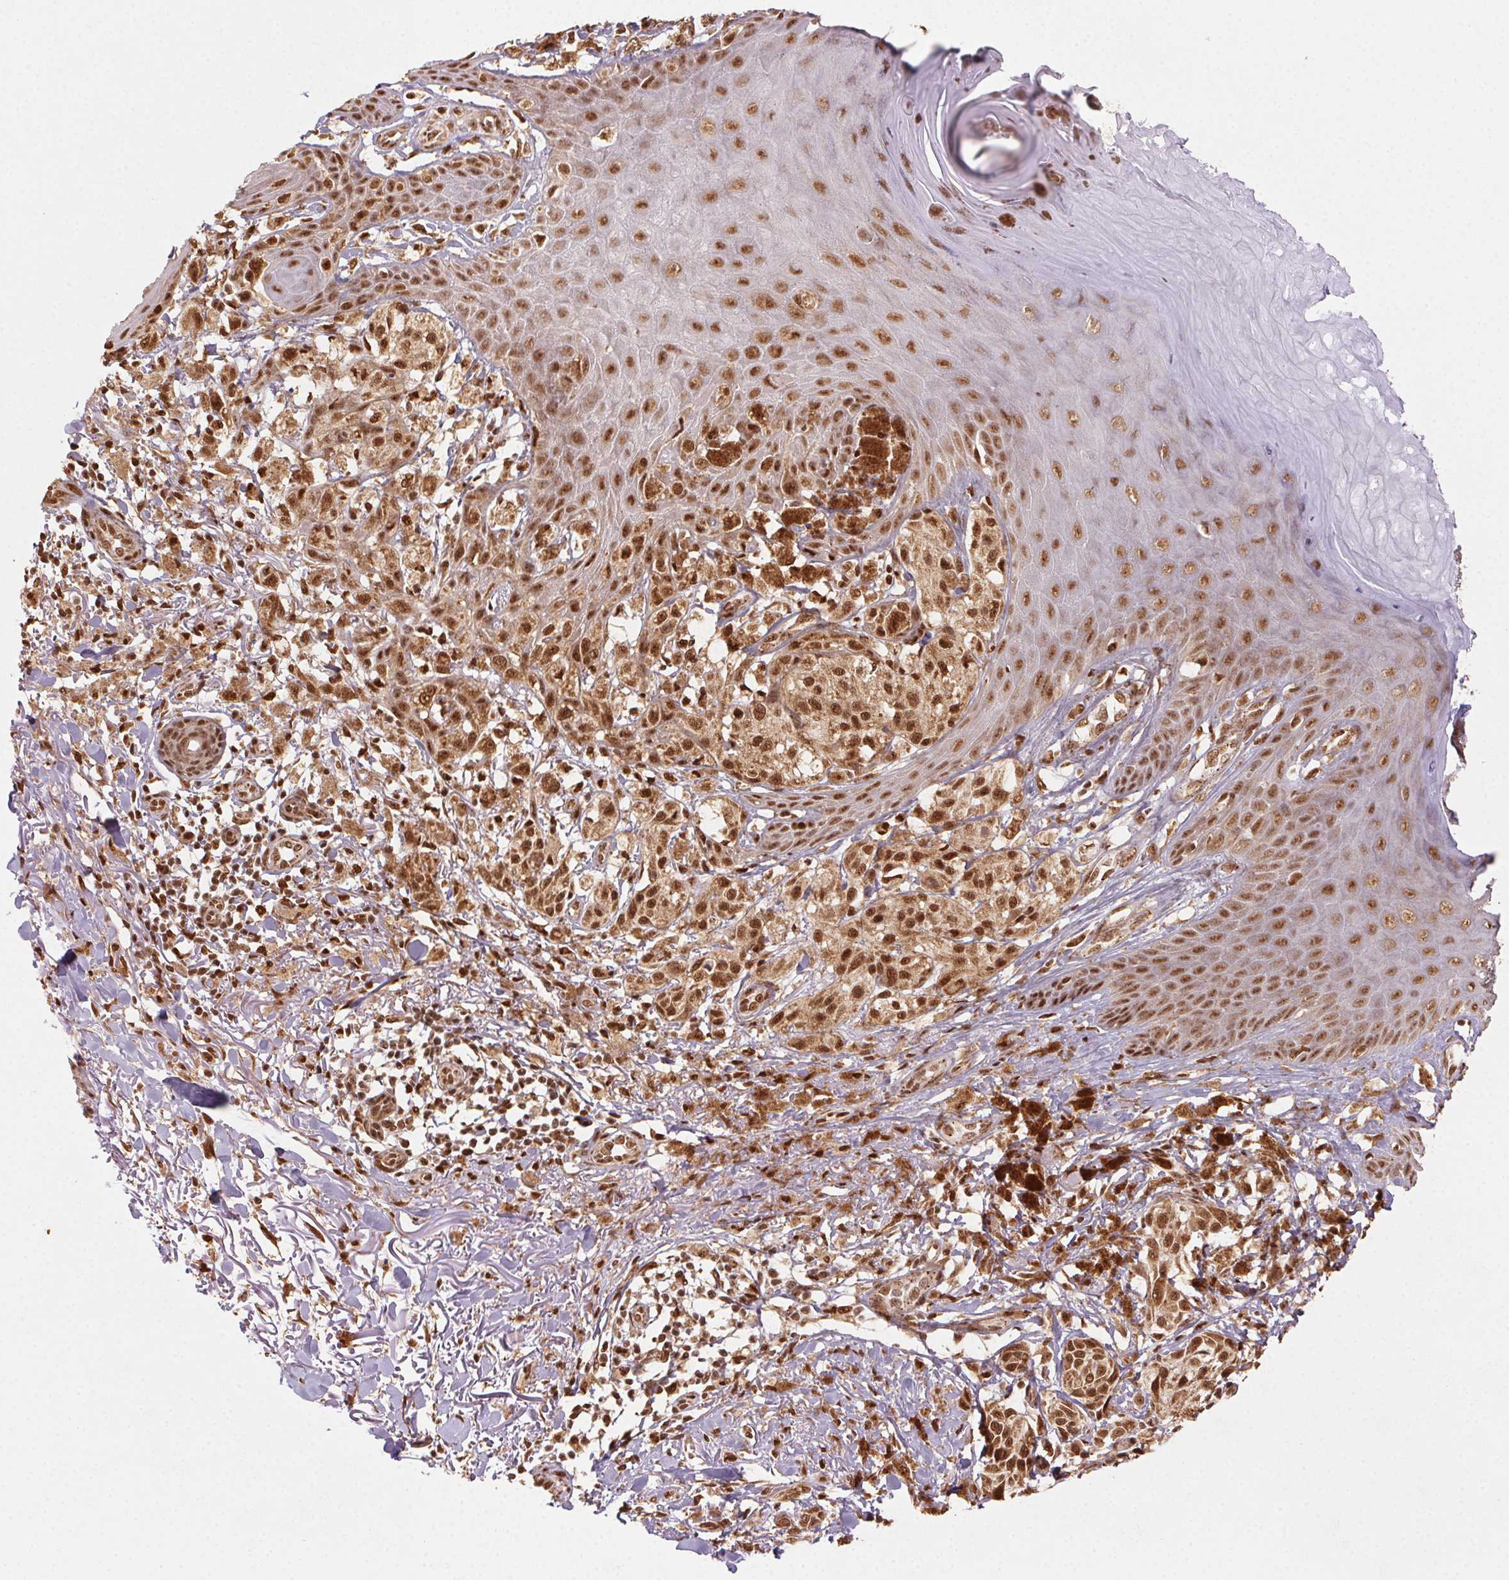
{"staining": {"intensity": "moderate", "quantity": ">75%", "location": "cytoplasmic/membranous,nuclear"}, "tissue": "melanoma", "cell_type": "Tumor cells", "image_type": "cancer", "snomed": [{"axis": "morphology", "description": "Malignant melanoma, NOS"}, {"axis": "topography", "description": "Skin"}], "caption": "The micrograph reveals immunohistochemical staining of malignant melanoma. There is moderate cytoplasmic/membranous and nuclear staining is seen in about >75% of tumor cells. The staining is performed using DAB brown chromogen to label protein expression. The nuclei are counter-stained blue using hematoxylin.", "gene": "TREML4", "patient": {"sex": "female", "age": 80}}